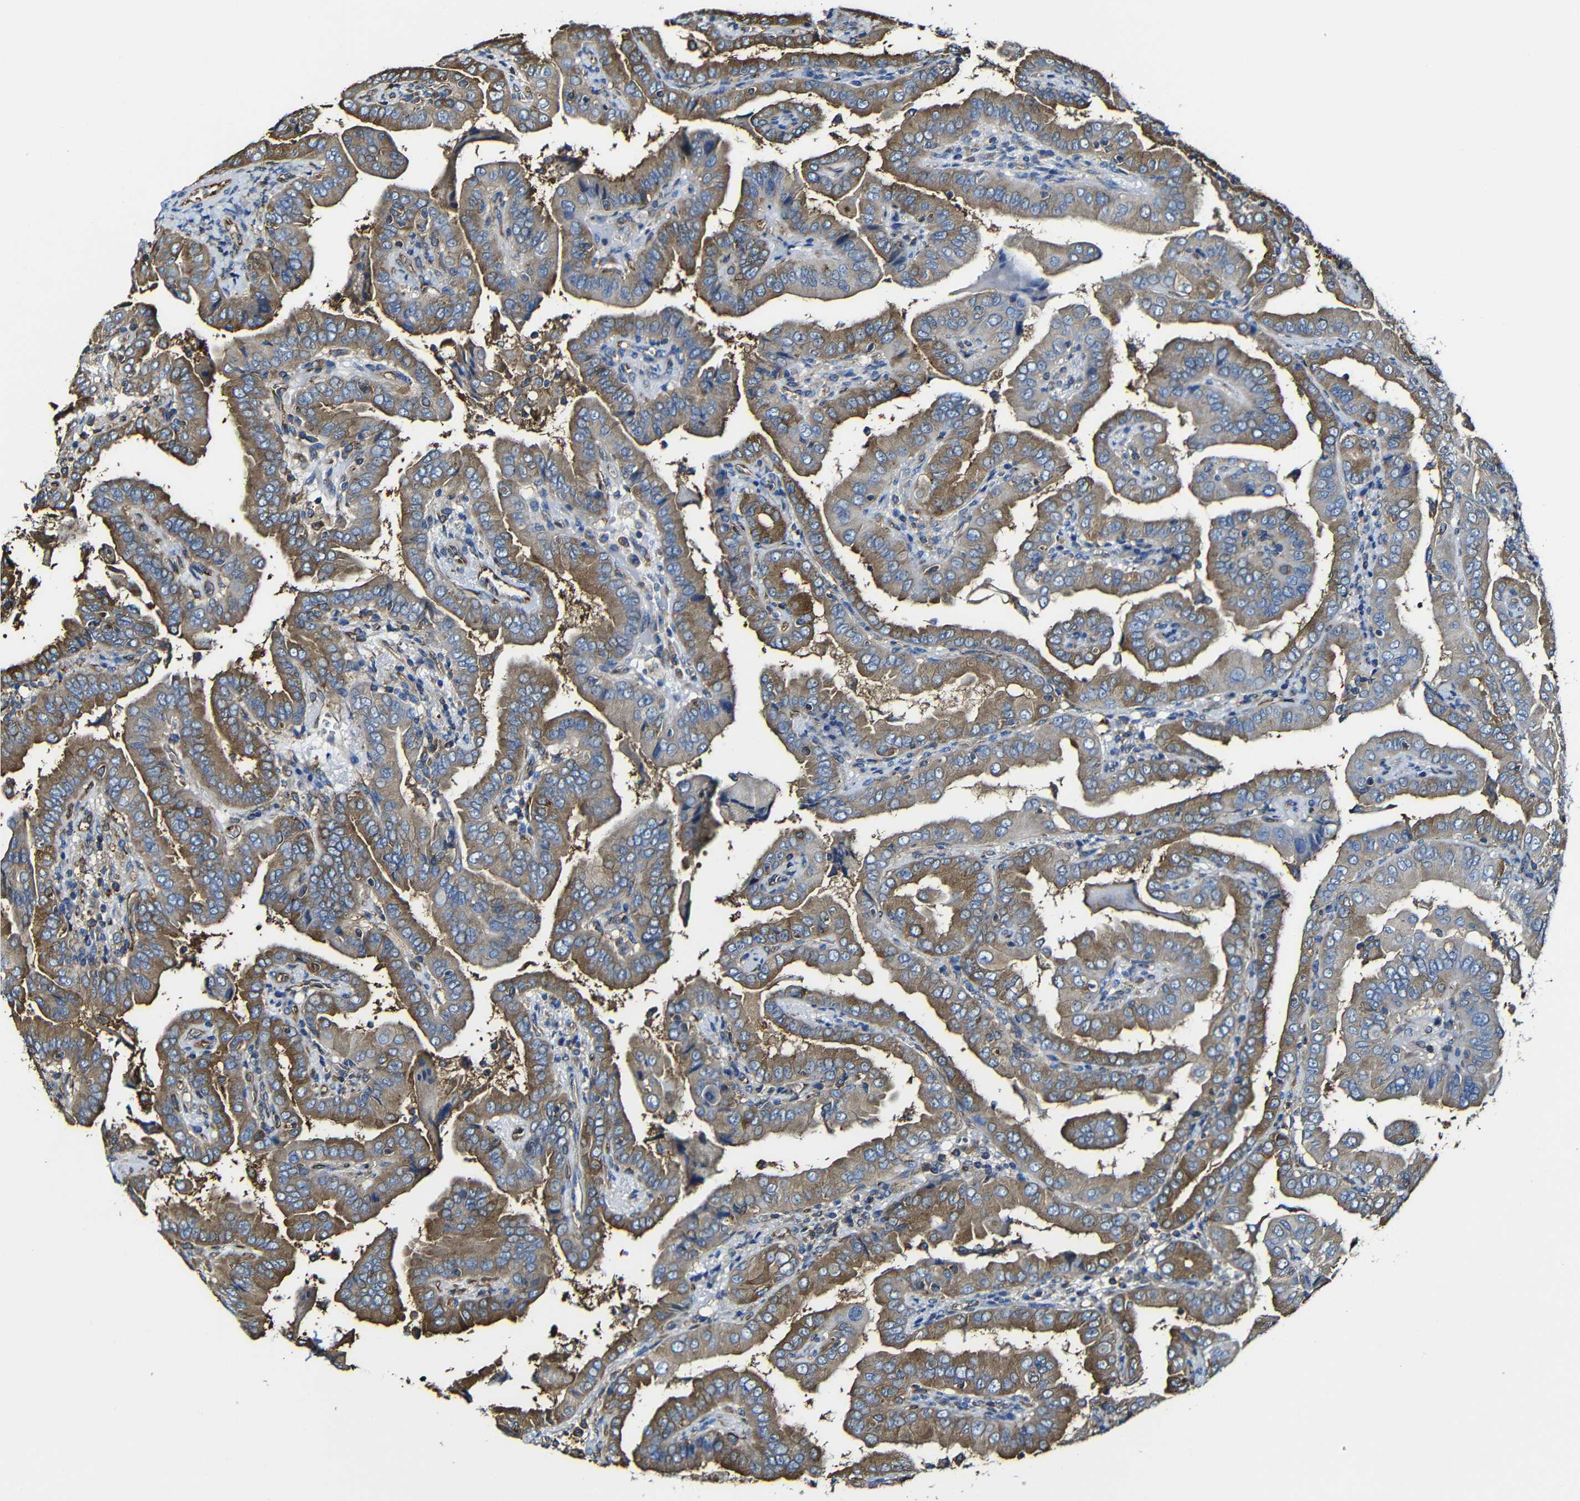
{"staining": {"intensity": "moderate", "quantity": ">75%", "location": "cytoplasmic/membranous"}, "tissue": "thyroid cancer", "cell_type": "Tumor cells", "image_type": "cancer", "snomed": [{"axis": "morphology", "description": "Papillary adenocarcinoma, NOS"}, {"axis": "topography", "description": "Thyroid gland"}], "caption": "Human thyroid cancer (papillary adenocarcinoma) stained with a protein marker demonstrates moderate staining in tumor cells.", "gene": "MSN", "patient": {"sex": "male", "age": 33}}